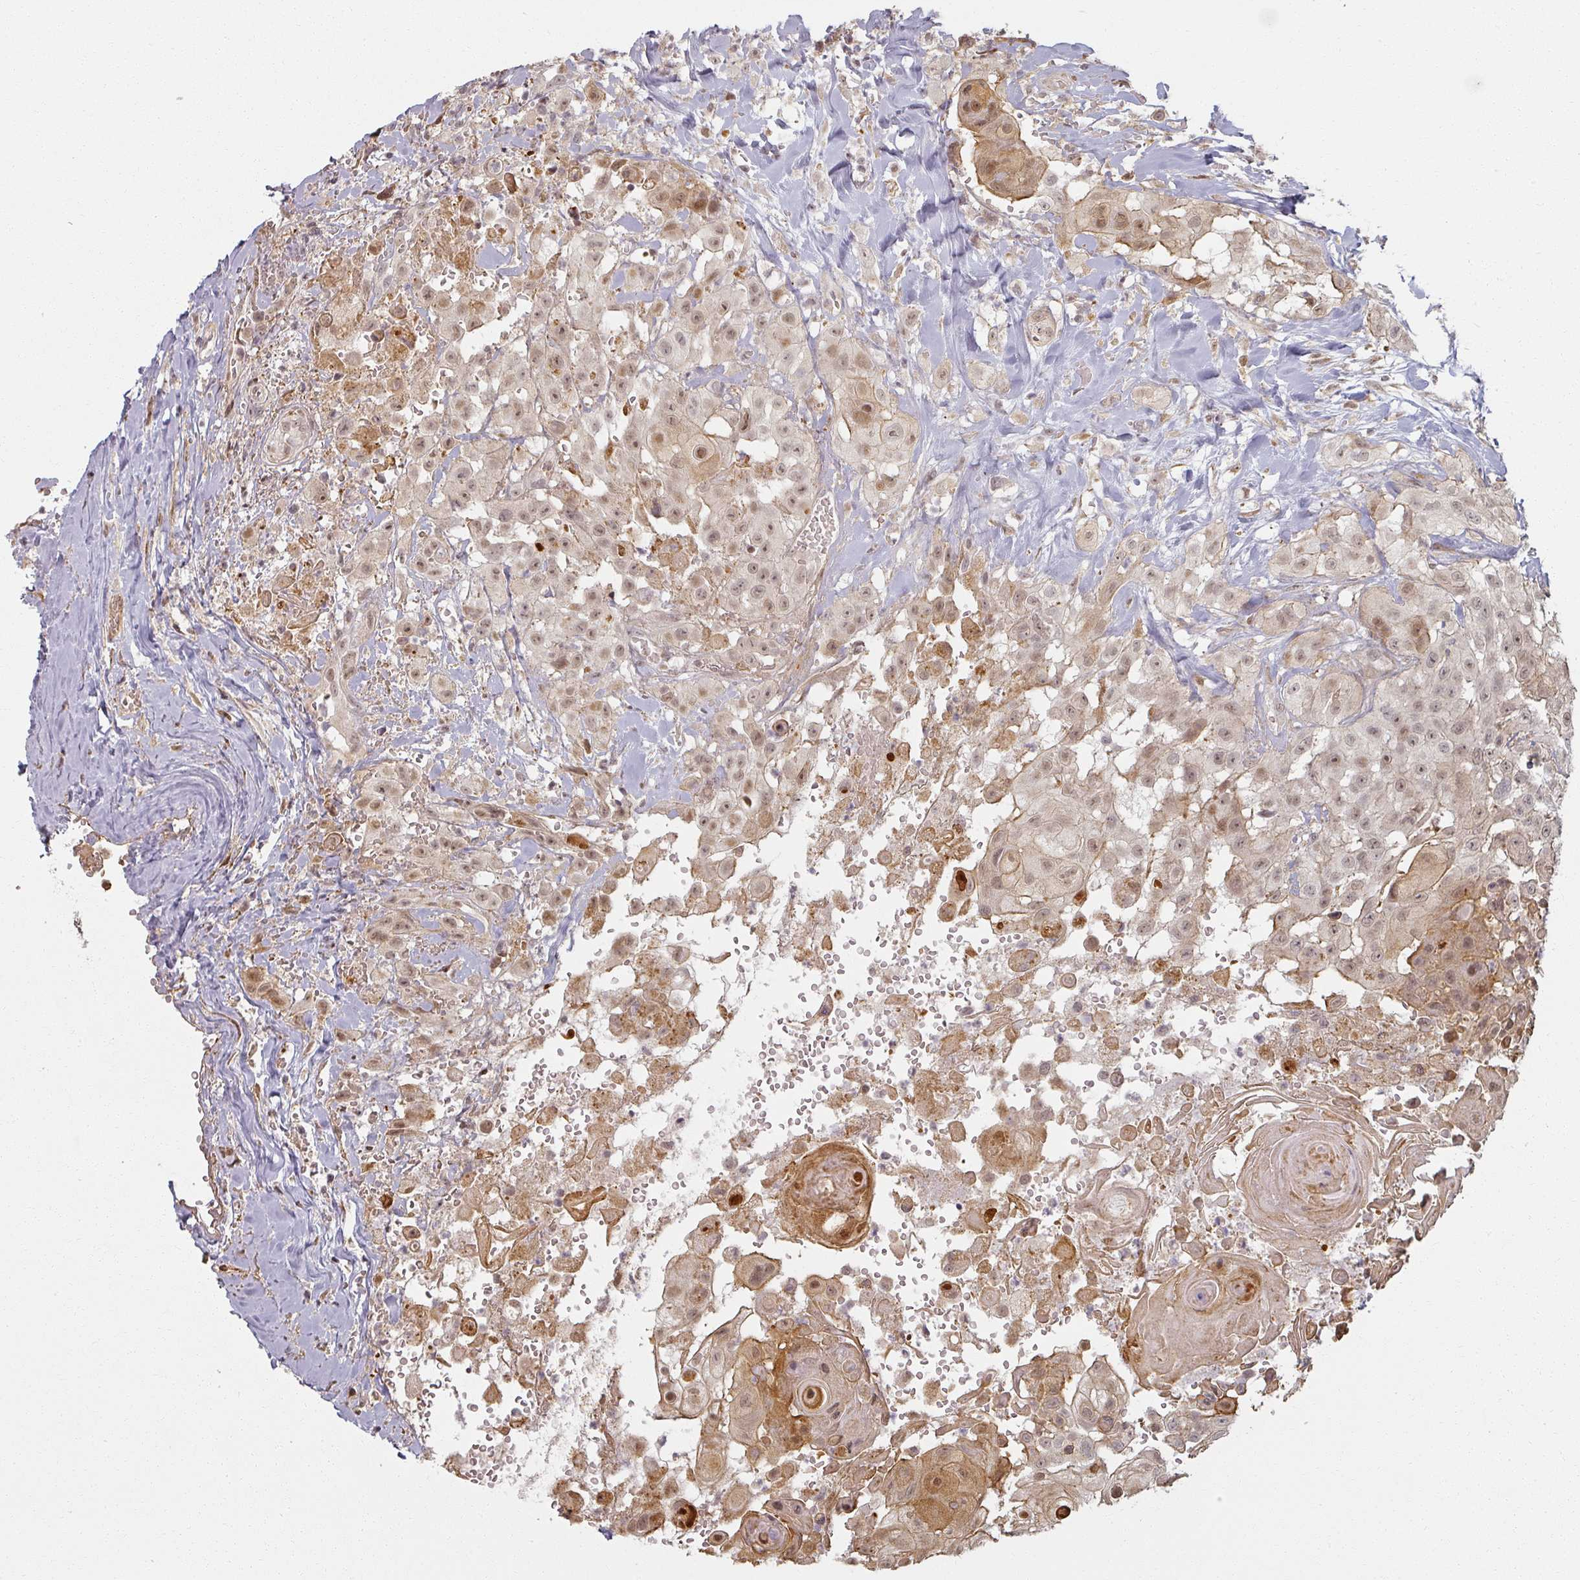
{"staining": {"intensity": "moderate", "quantity": ">75%", "location": "cytoplasmic/membranous,nuclear"}, "tissue": "head and neck cancer", "cell_type": "Tumor cells", "image_type": "cancer", "snomed": [{"axis": "morphology", "description": "Squamous cell carcinoma, NOS"}, {"axis": "topography", "description": "Head-Neck"}], "caption": "Brown immunohistochemical staining in head and neck cancer exhibits moderate cytoplasmic/membranous and nuclear staining in approximately >75% of tumor cells.", "gene": "MED19", "patient": {"sex": "male", "age": 83}}